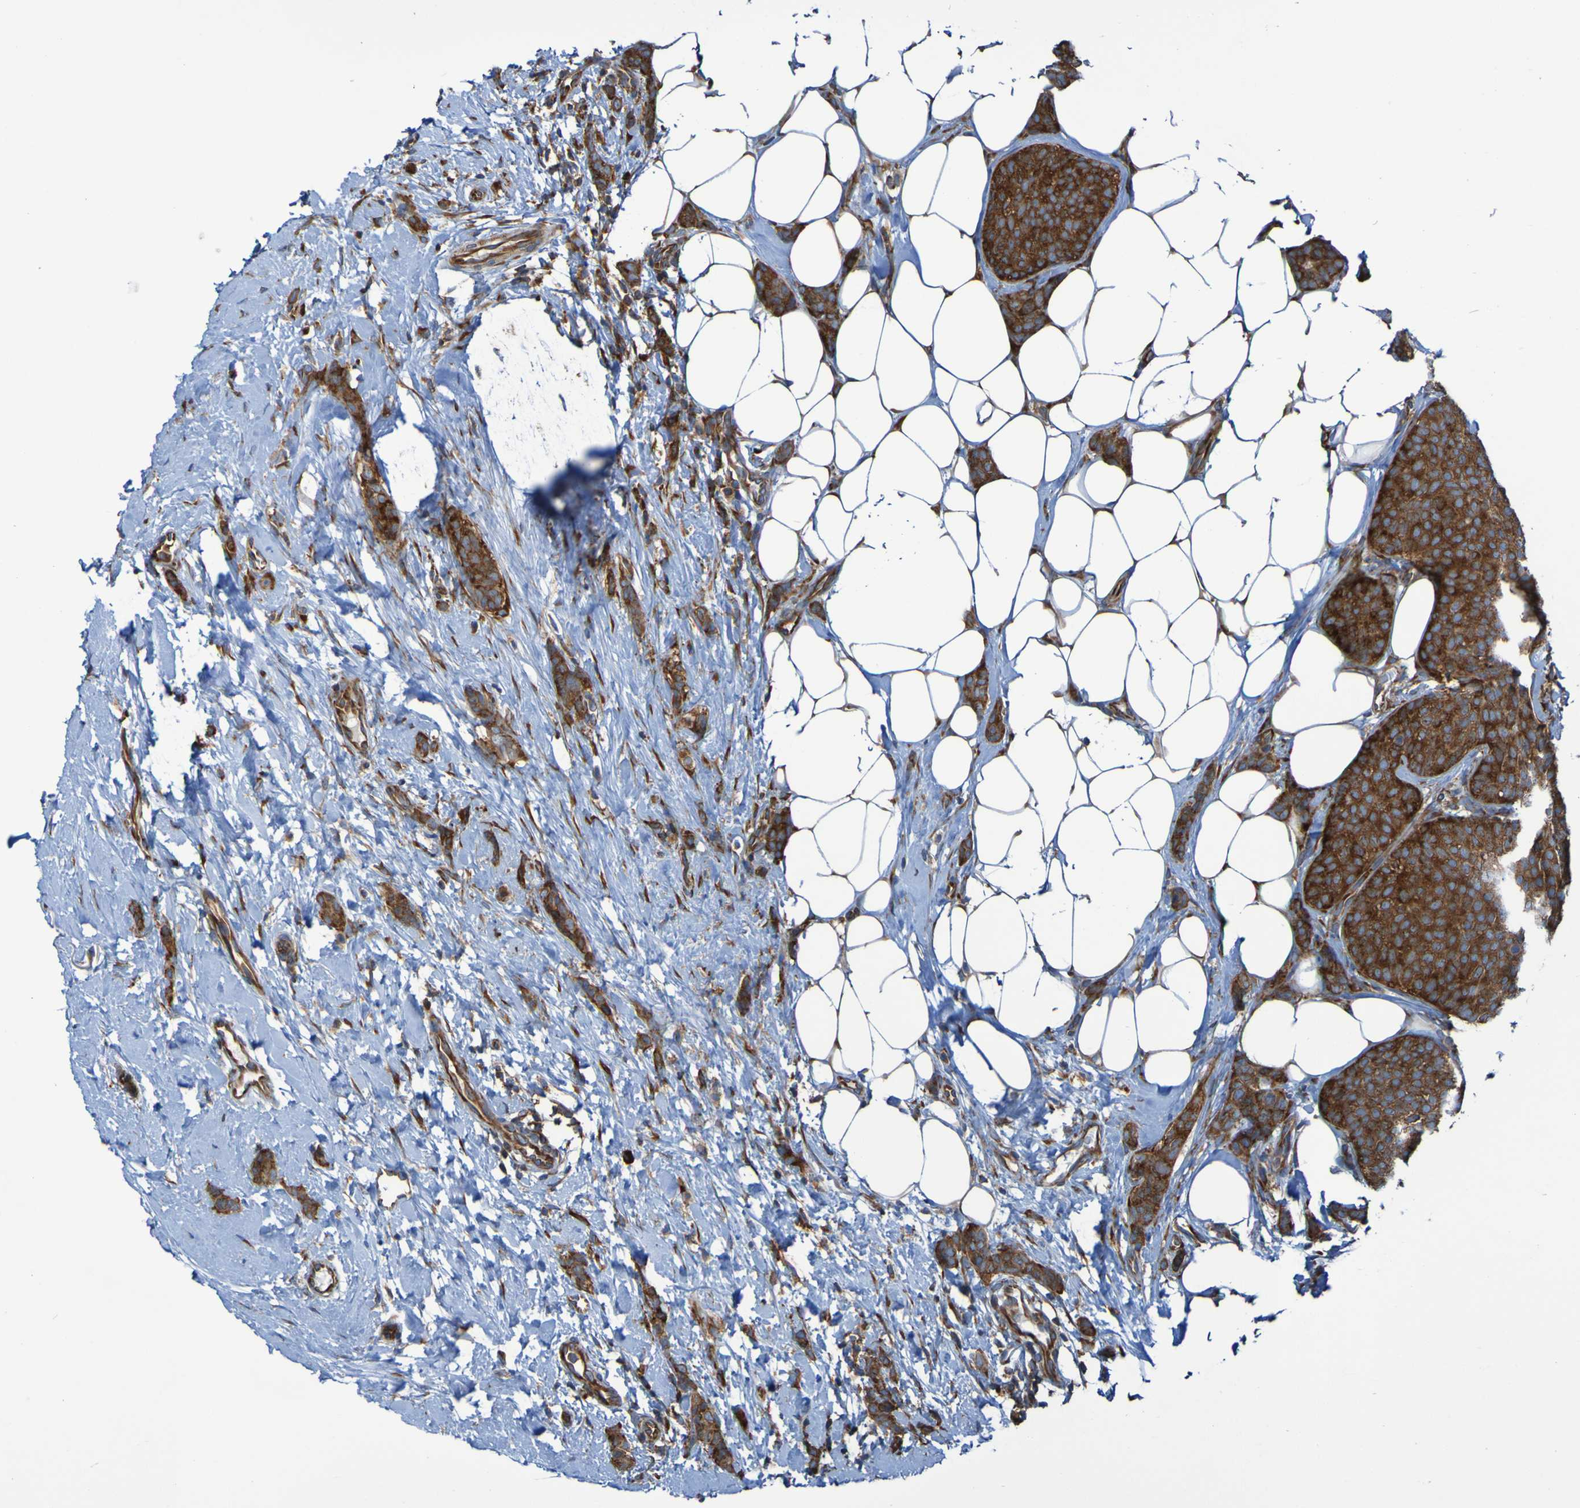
{"staining": {"intensity": "strong", "quantity": ">75%", "location": "cytoplasmic/membranous"}, "tissue": "breast cancer", "cell_type": "Tumor cells", "image_type": "cancer", "snomed": [{"axis": "morphology", "description": "Lobular carcinoma"}, {"axis": "topography", "description": "Skin"}, {"axis": "topography", "description": "Breast"}], "caption": "Immunohistochemistry (IHC) micrograph of human lobular carcinoma (breast) stained for a protein (brown), which displays high levels of strong cytoplasmic/membranous expression in about >75% of tumor cells.", "gene": "RPL10", "patient": {"sex": "female", "age": 46}}